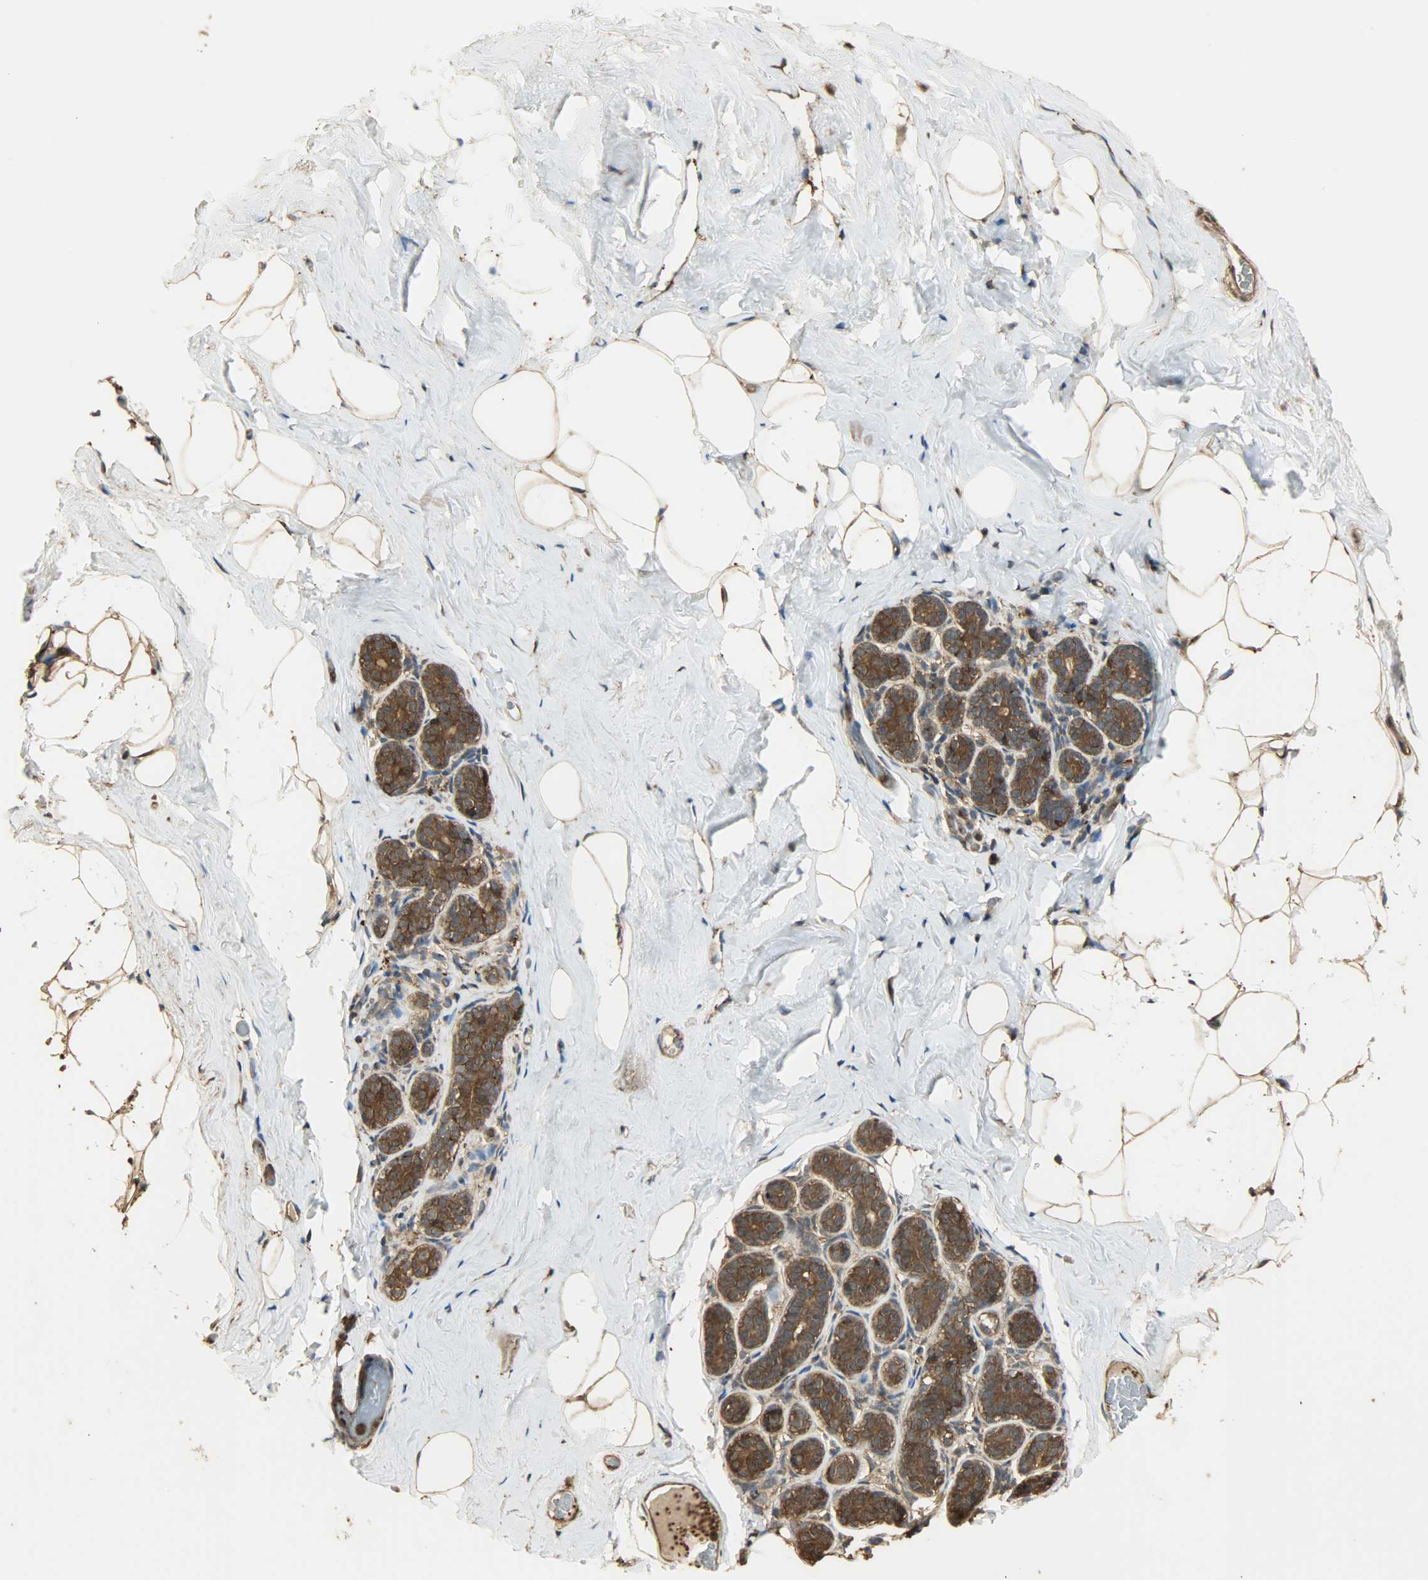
{"staining": {"intensity": "moderate", "quantity": ">75%", "location": "cytoplasmic/membranous,nuclear"}, "tissue": "breast", "cell_type": "Adipocytes", "image_type": "normal", "snomed": [{"axis": "morphology", "description": "Normal tissue, NOS"}, {"axis": "topography", "description": "Breast"}, {"axis": "topography", "description": "Soft tissue"}], "caption": "Normal breast demonstrates moderate cytoplasmic/membranous,nuclear positivity in approximately >75% of adipocytes.", "gene": "YWHAZ", "patient": {"sex": "female", "age": 75}}